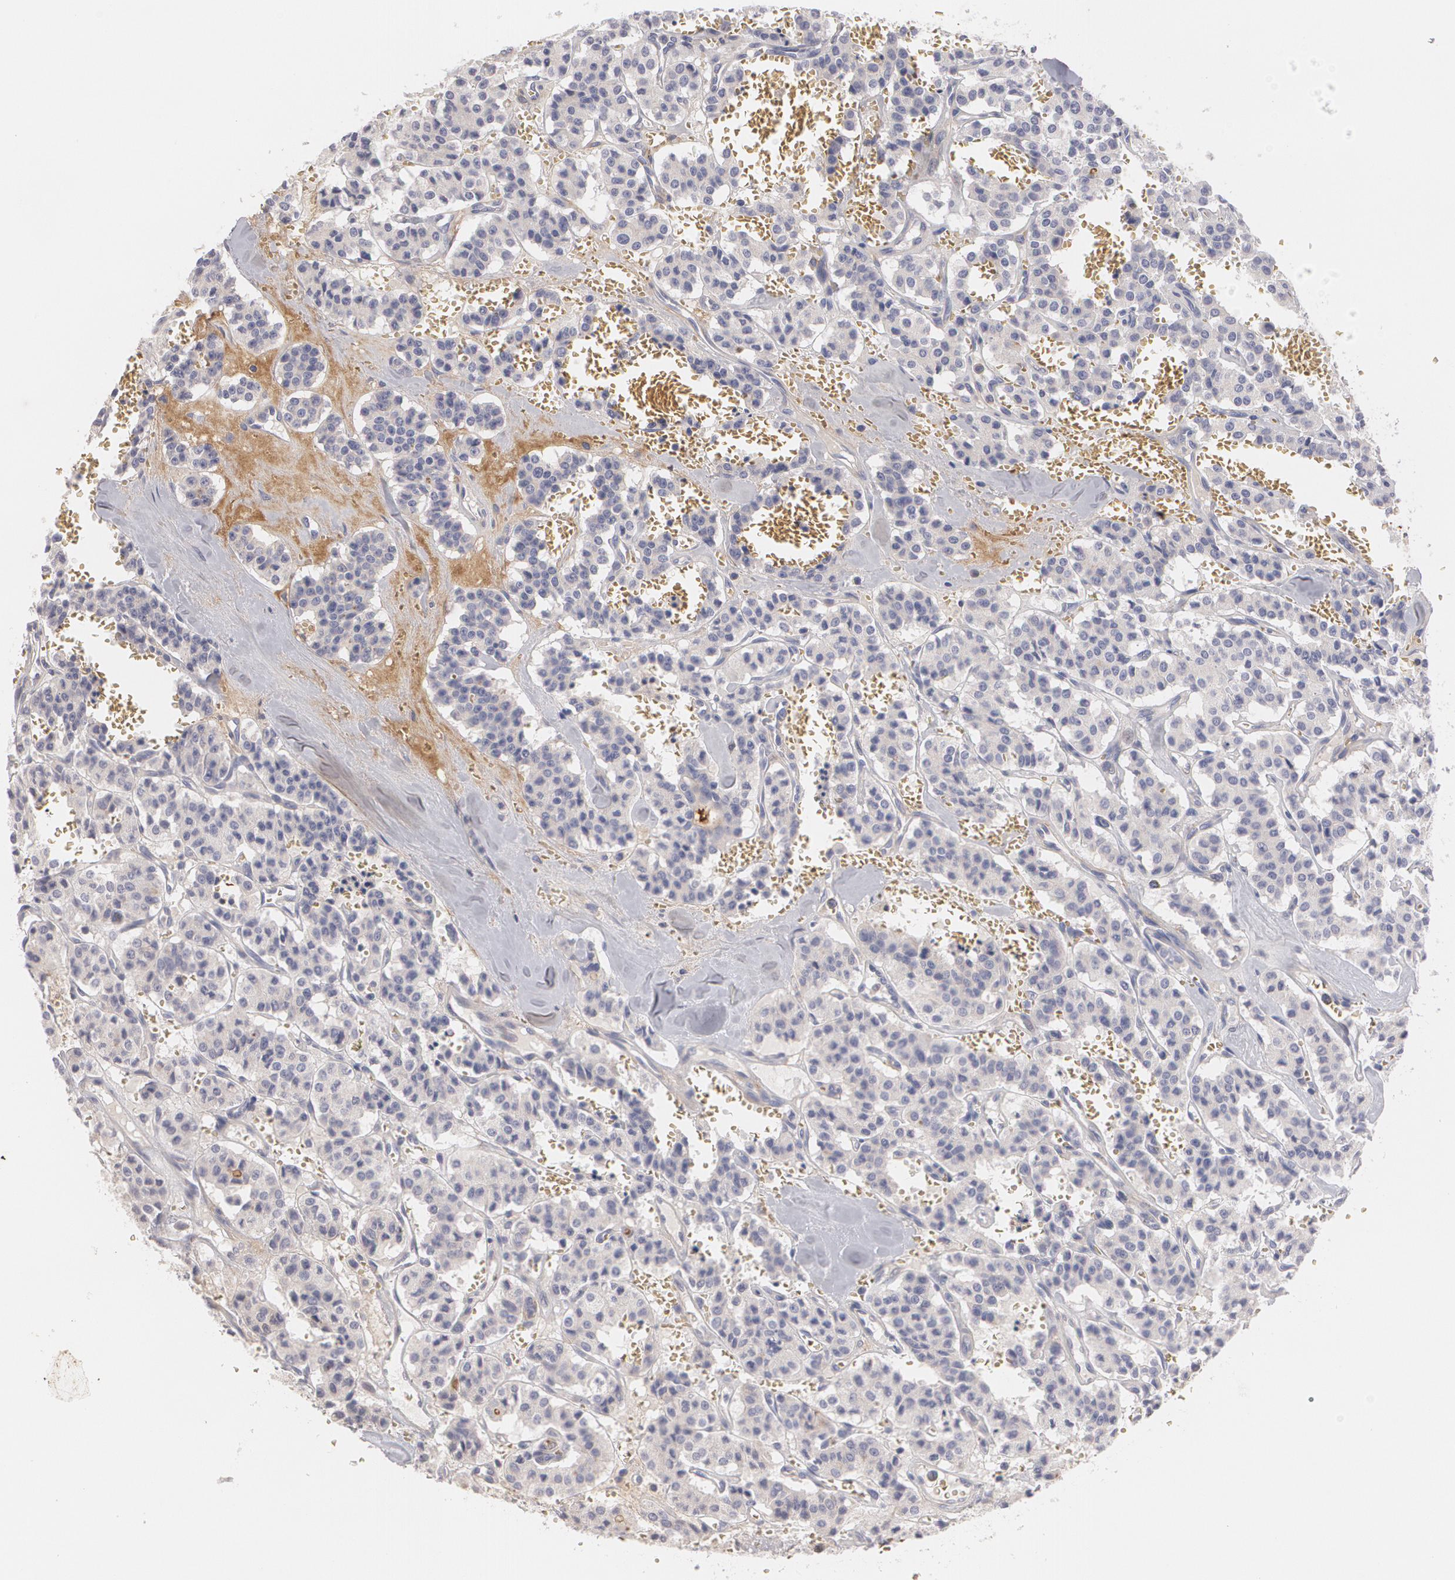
{"staining": {"intensity": "negative", "quantity": "none", "location": "none"}, "tissue": "carcinoid", "cell_type": "Tumor cells", "image_type": "cancer", "snomed": [{"axis": "morphology", "description": "Carcinoid, malignant, NOS"}, {"axis": "topography", "description": "Bronchus"}], "caption": "DAB immunohistochemical staining of human carcinoid (malignant) displays no significant positivity in tumor cells.", "gene": "FBLN1", "patient": {"sex": "male", "age": 55}}